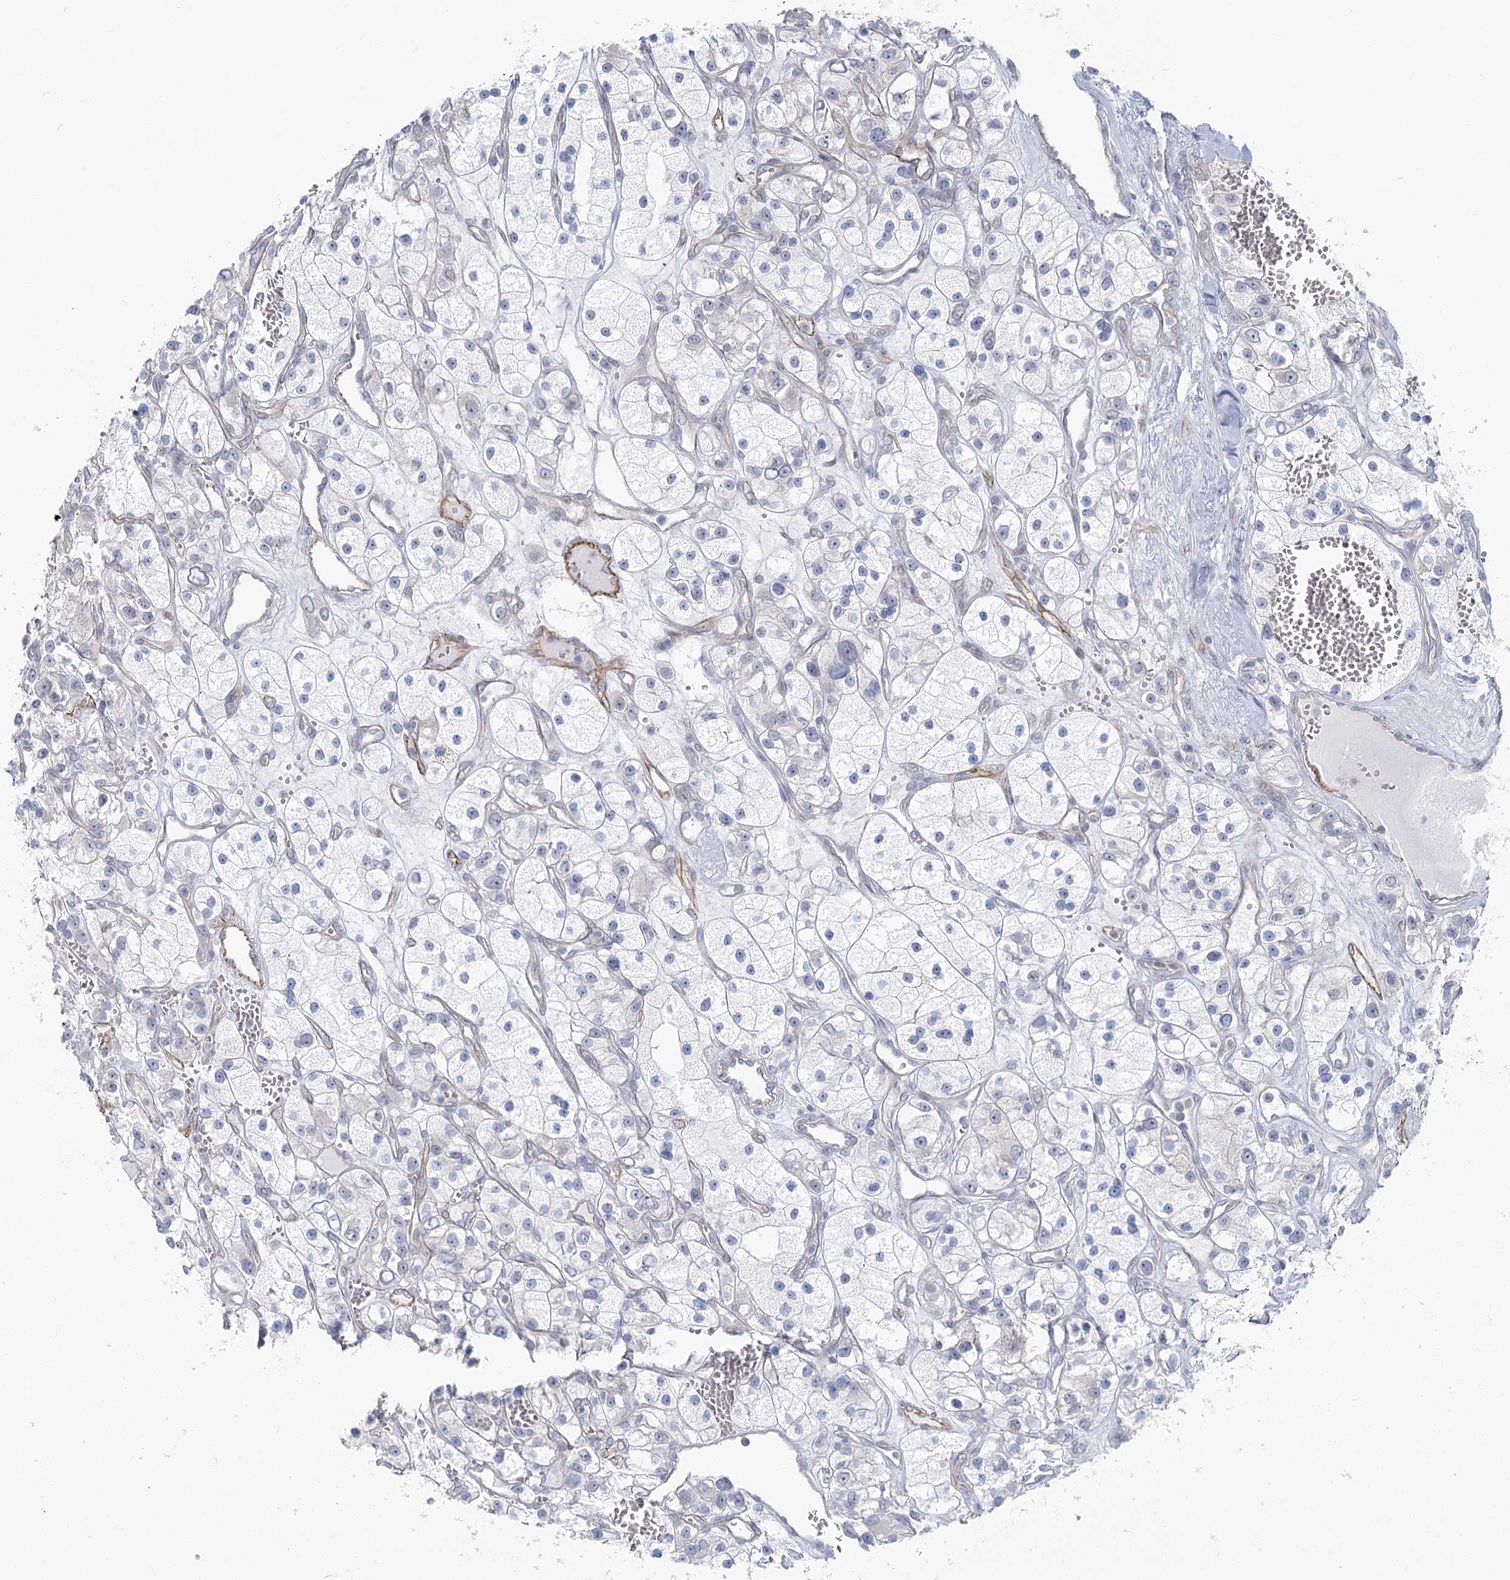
{"staining": {"intensity": "negative", "quantity": "none", "location": "none"}, "tissue": "renal cancer", "cell_type": "Tumor cells", "image_type": "cancer", "snomed": [{"axis": "morphology", "description": "Adenocarcinoma, NOS"}, {"axis": "topography", "description": "Kidney"}], "caption": "Histopathology image shows no significant protein positivity in tumor cells of renal cancer.", "gene": "ABHD8", "patient": {"sex": "female", "age": 57}}